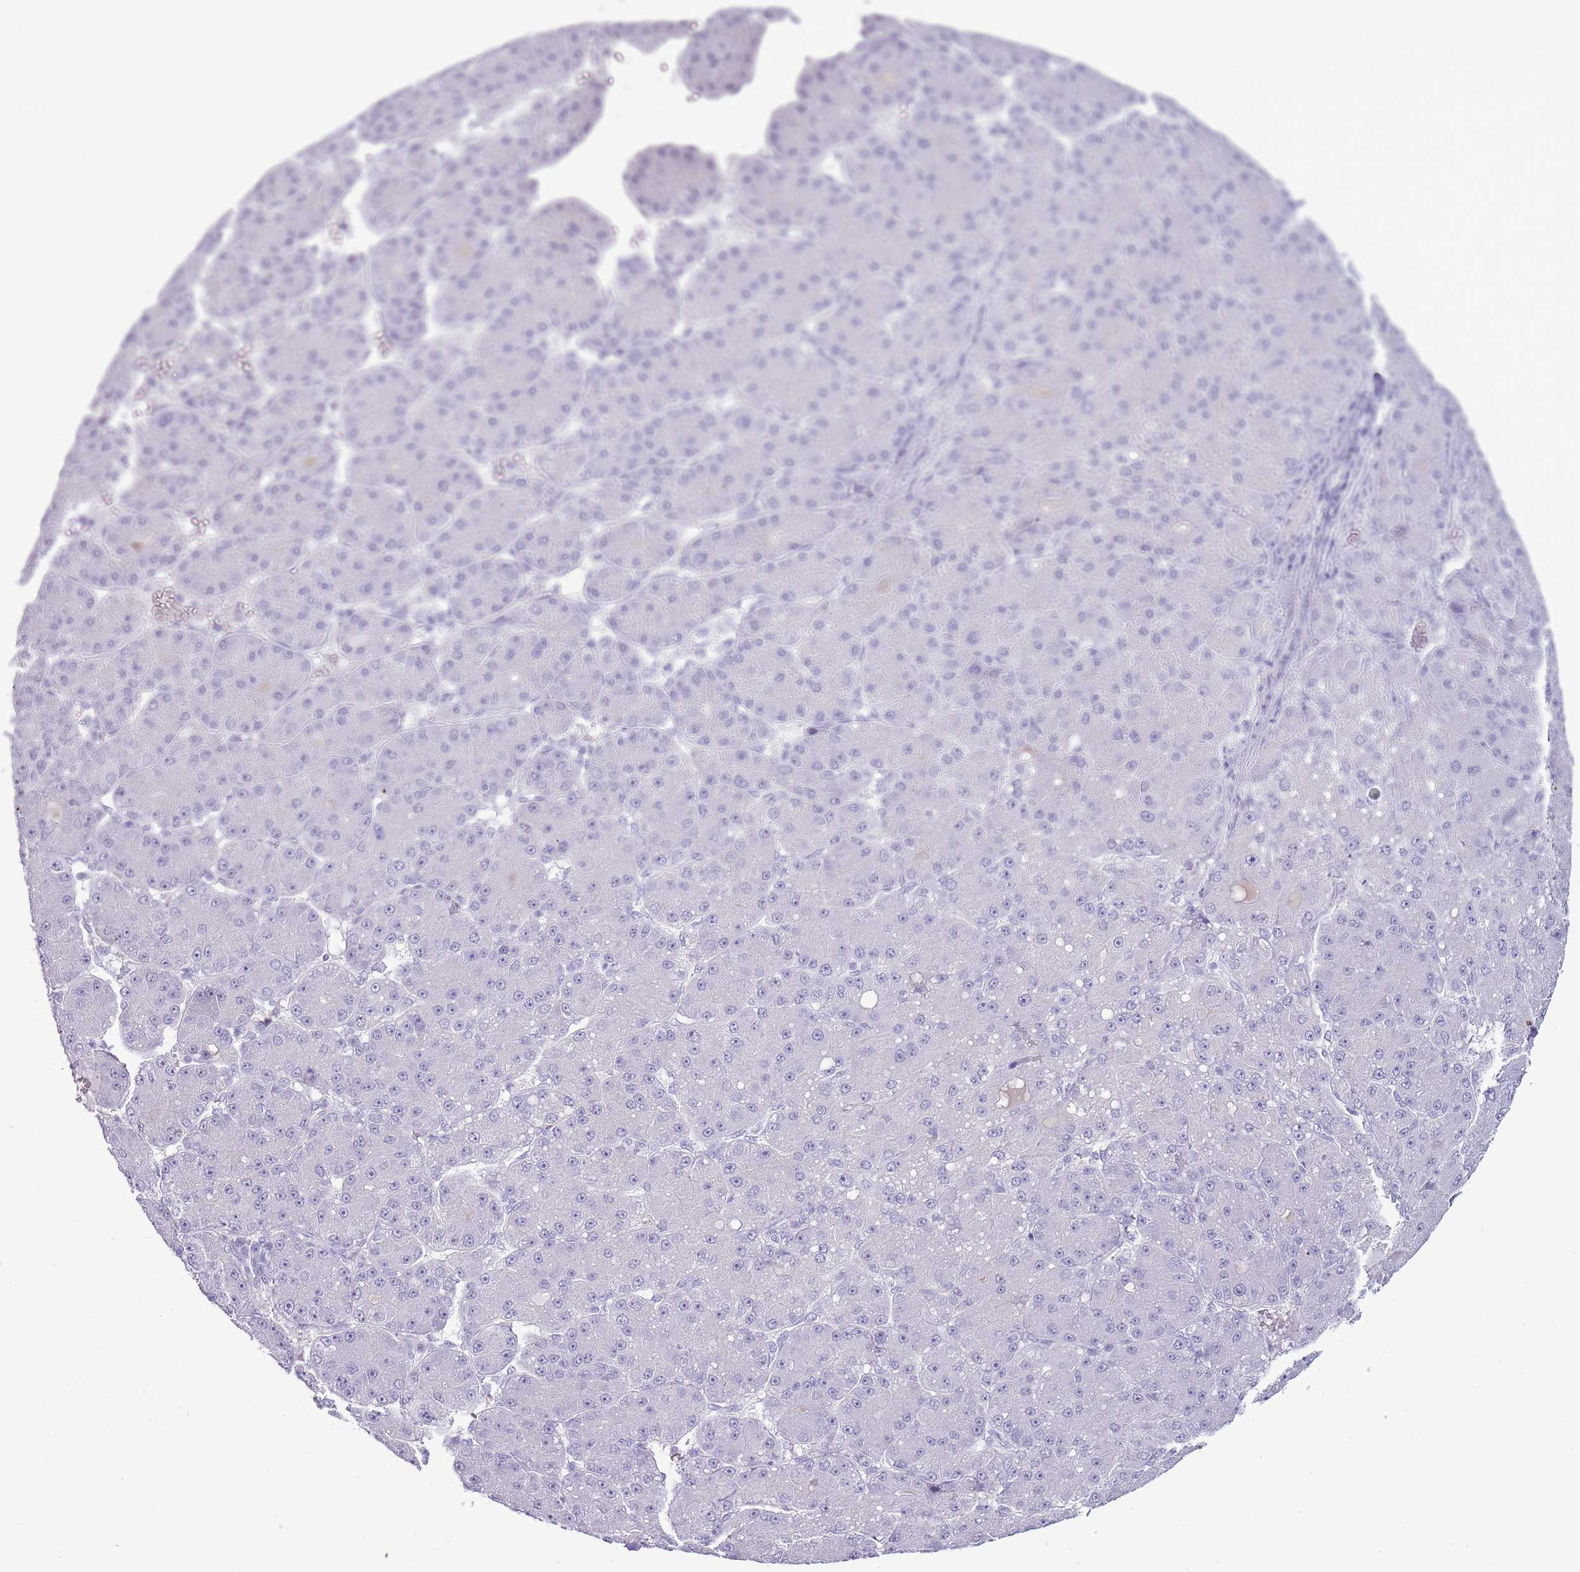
{"staining": {"intensity": "negative", "quantity": "none", "location": "none"}, "tissue": "liver cancer", "cell_type": "Tumor cells", "image_type": "cancer", "snomed": [{"axis": "morphology", "description": "Carcinoma, Hepatocellular, NOS"}, {"axis": "topography", "description": "Liver"}], "caption": "This is an immunohistochemistry (IHC) photomicrograph of human liver cancer. There is no expression in tumor cells.", "gene": "SLC23A1", "patient": {"sex": "male", "age": 67}}